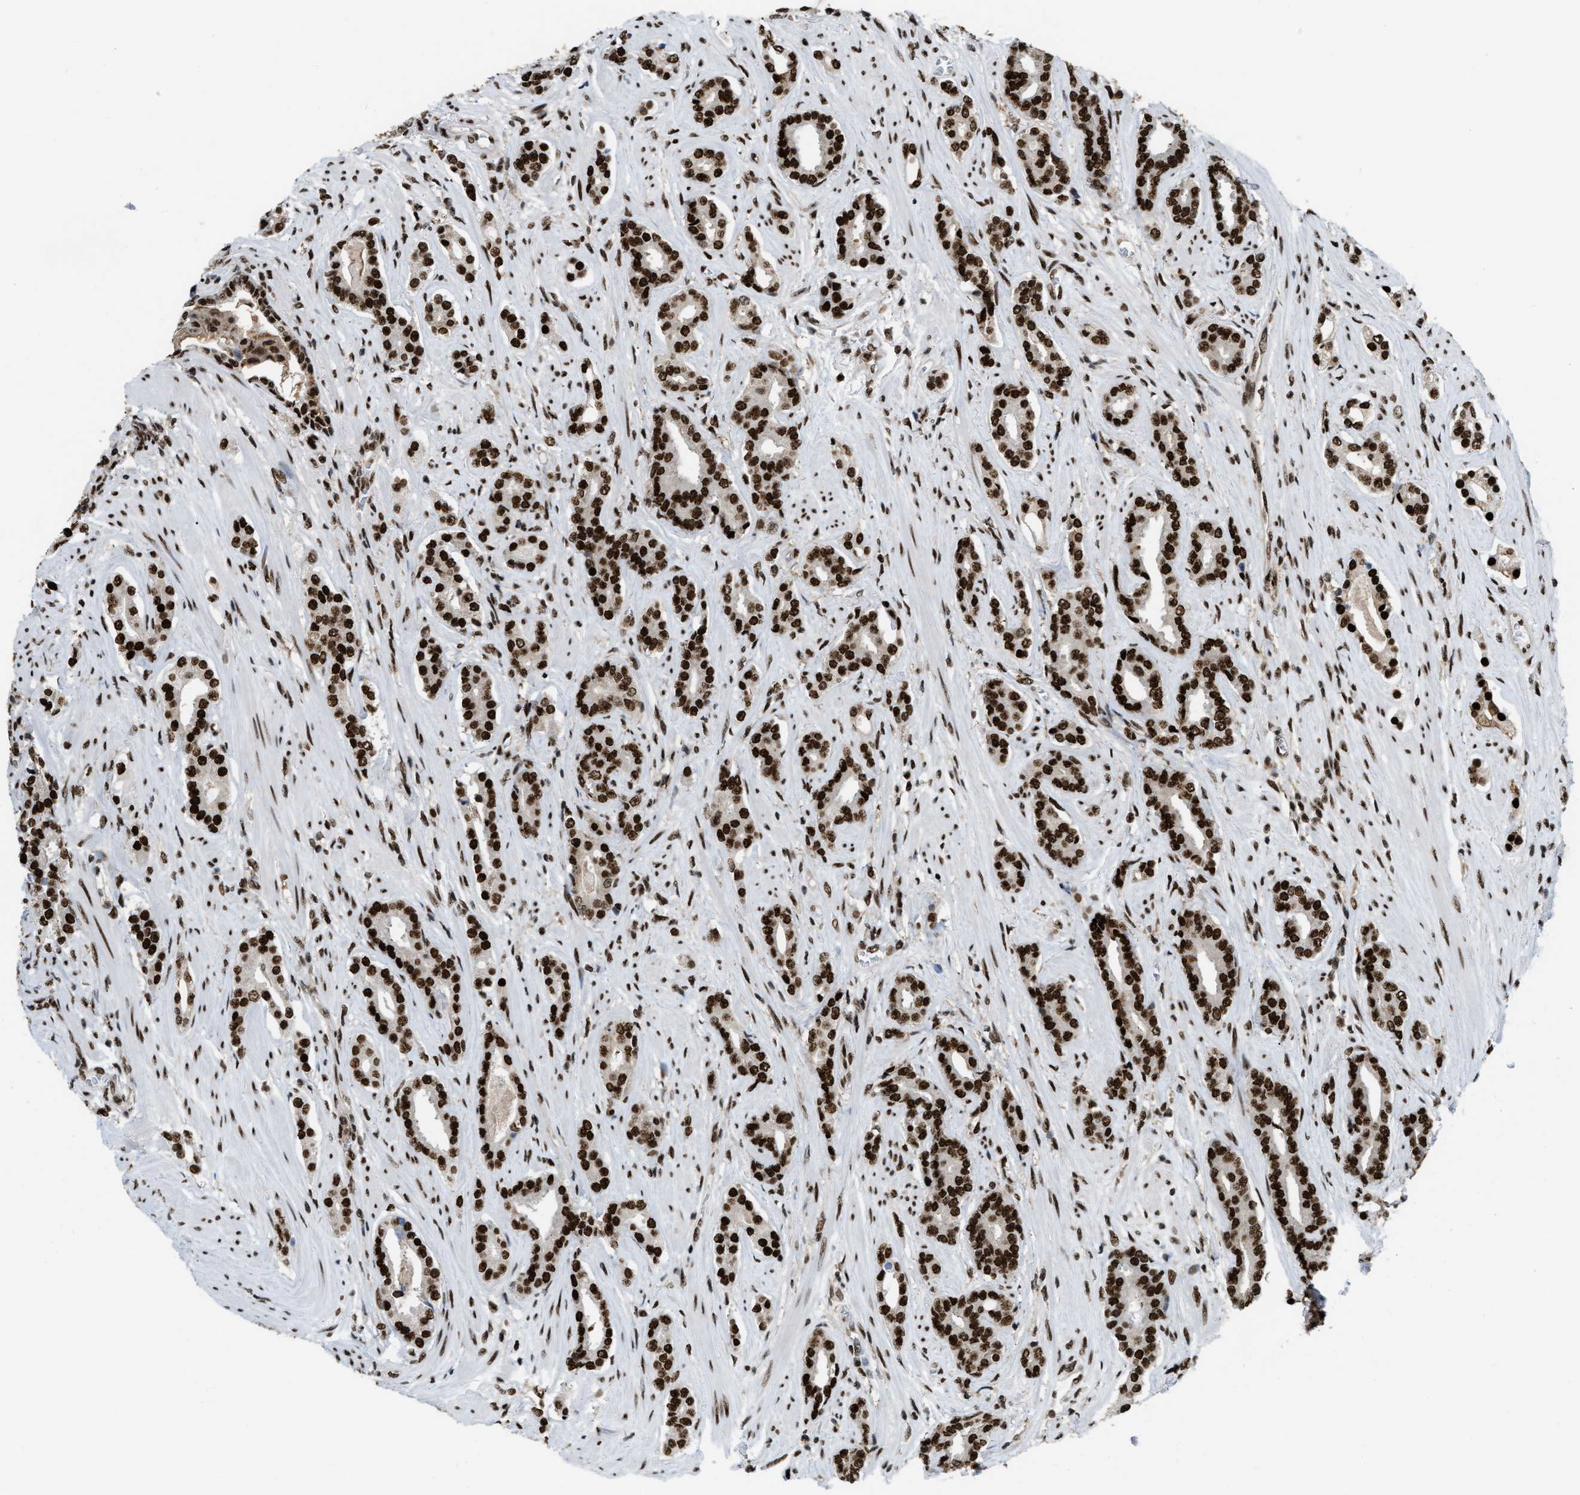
{"staining": {"intensity": "strong", "quantity": ">75%", "location": "nuclear"}, "tissue": "prostate cancer", "cell_type": "Tumor cells", "image_type": "cancer", "snomed": [{"axis": "morphology", "description": "Adenocarcinoma, High grade"}, {"axis": "topography", "description": "Prostate"}], "caption": "DAB immunohistochemical staining of prostate adenocarcinoma (high-grade) exhibits strong nuclear protein staining in approximately >75% of tumor cells.", "gene": "NUMA1", "patient": {"sex": "male", "age": 71}}